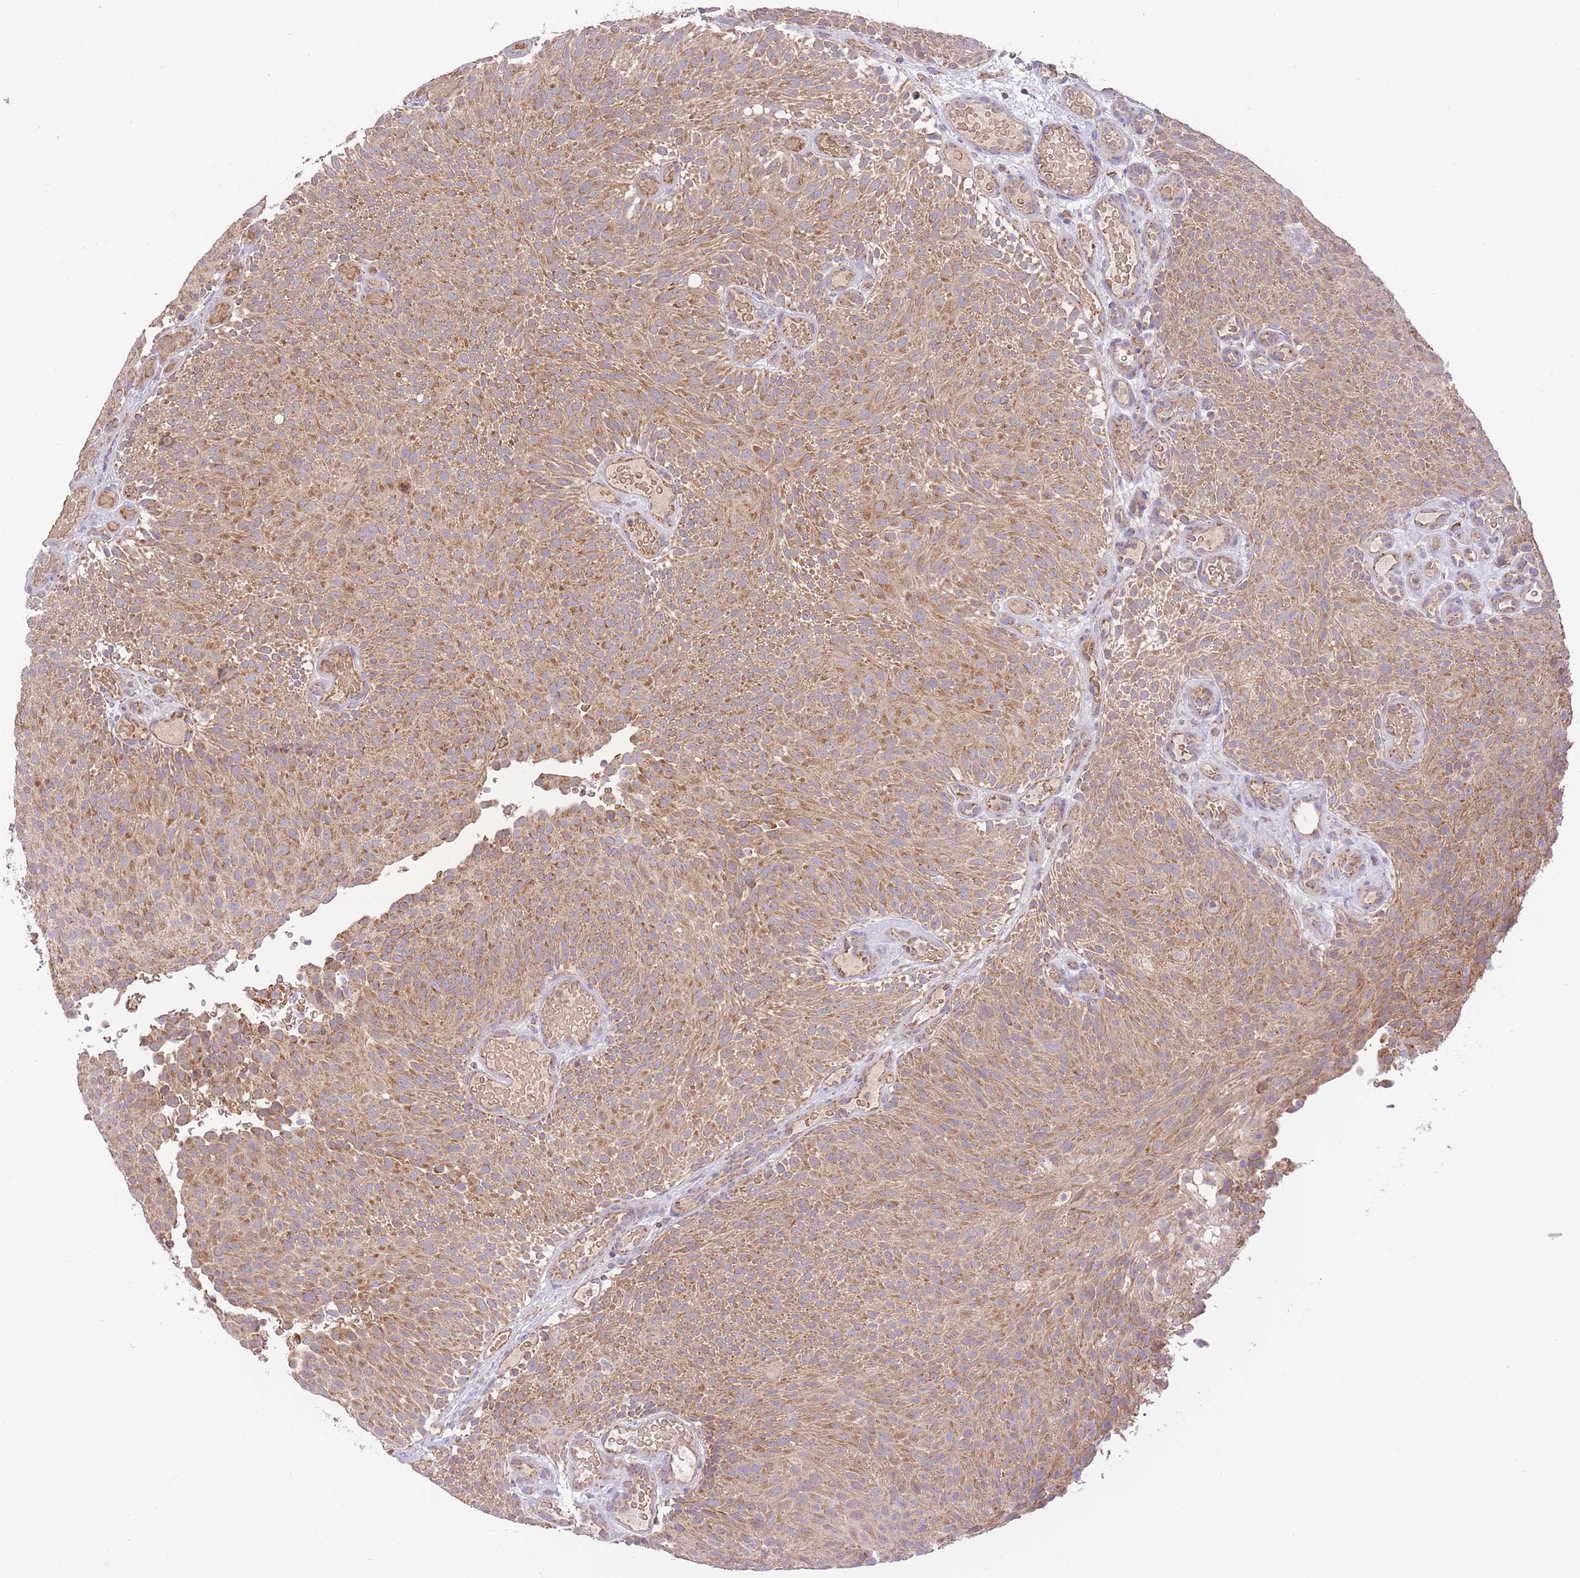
{"staining": {"intensity": "moderate", "quantity": ">75%", "location": "cytoplasmic/membranous"}, "tissue": "urothelial cancer", "cell_type": "Tumor cells", "image_type": "cancer", "snomed": [{"axis": "morphology", "description": "Urothelial carcinoma, Low grade"}, {"axis": "topography", "description": "Urinary bladder"}], "caption": "Low-grade urothelial carcinoma was stained to show a protein in brown. There is medium levels of moderate cytoplasmic/membranous expression in approximately >75% of tumor cells. (brown staining indicates protein expression, while blue staining denotes nuclei).", "gene": "PREP", "patient": {"sex": "male", "age": 78}}